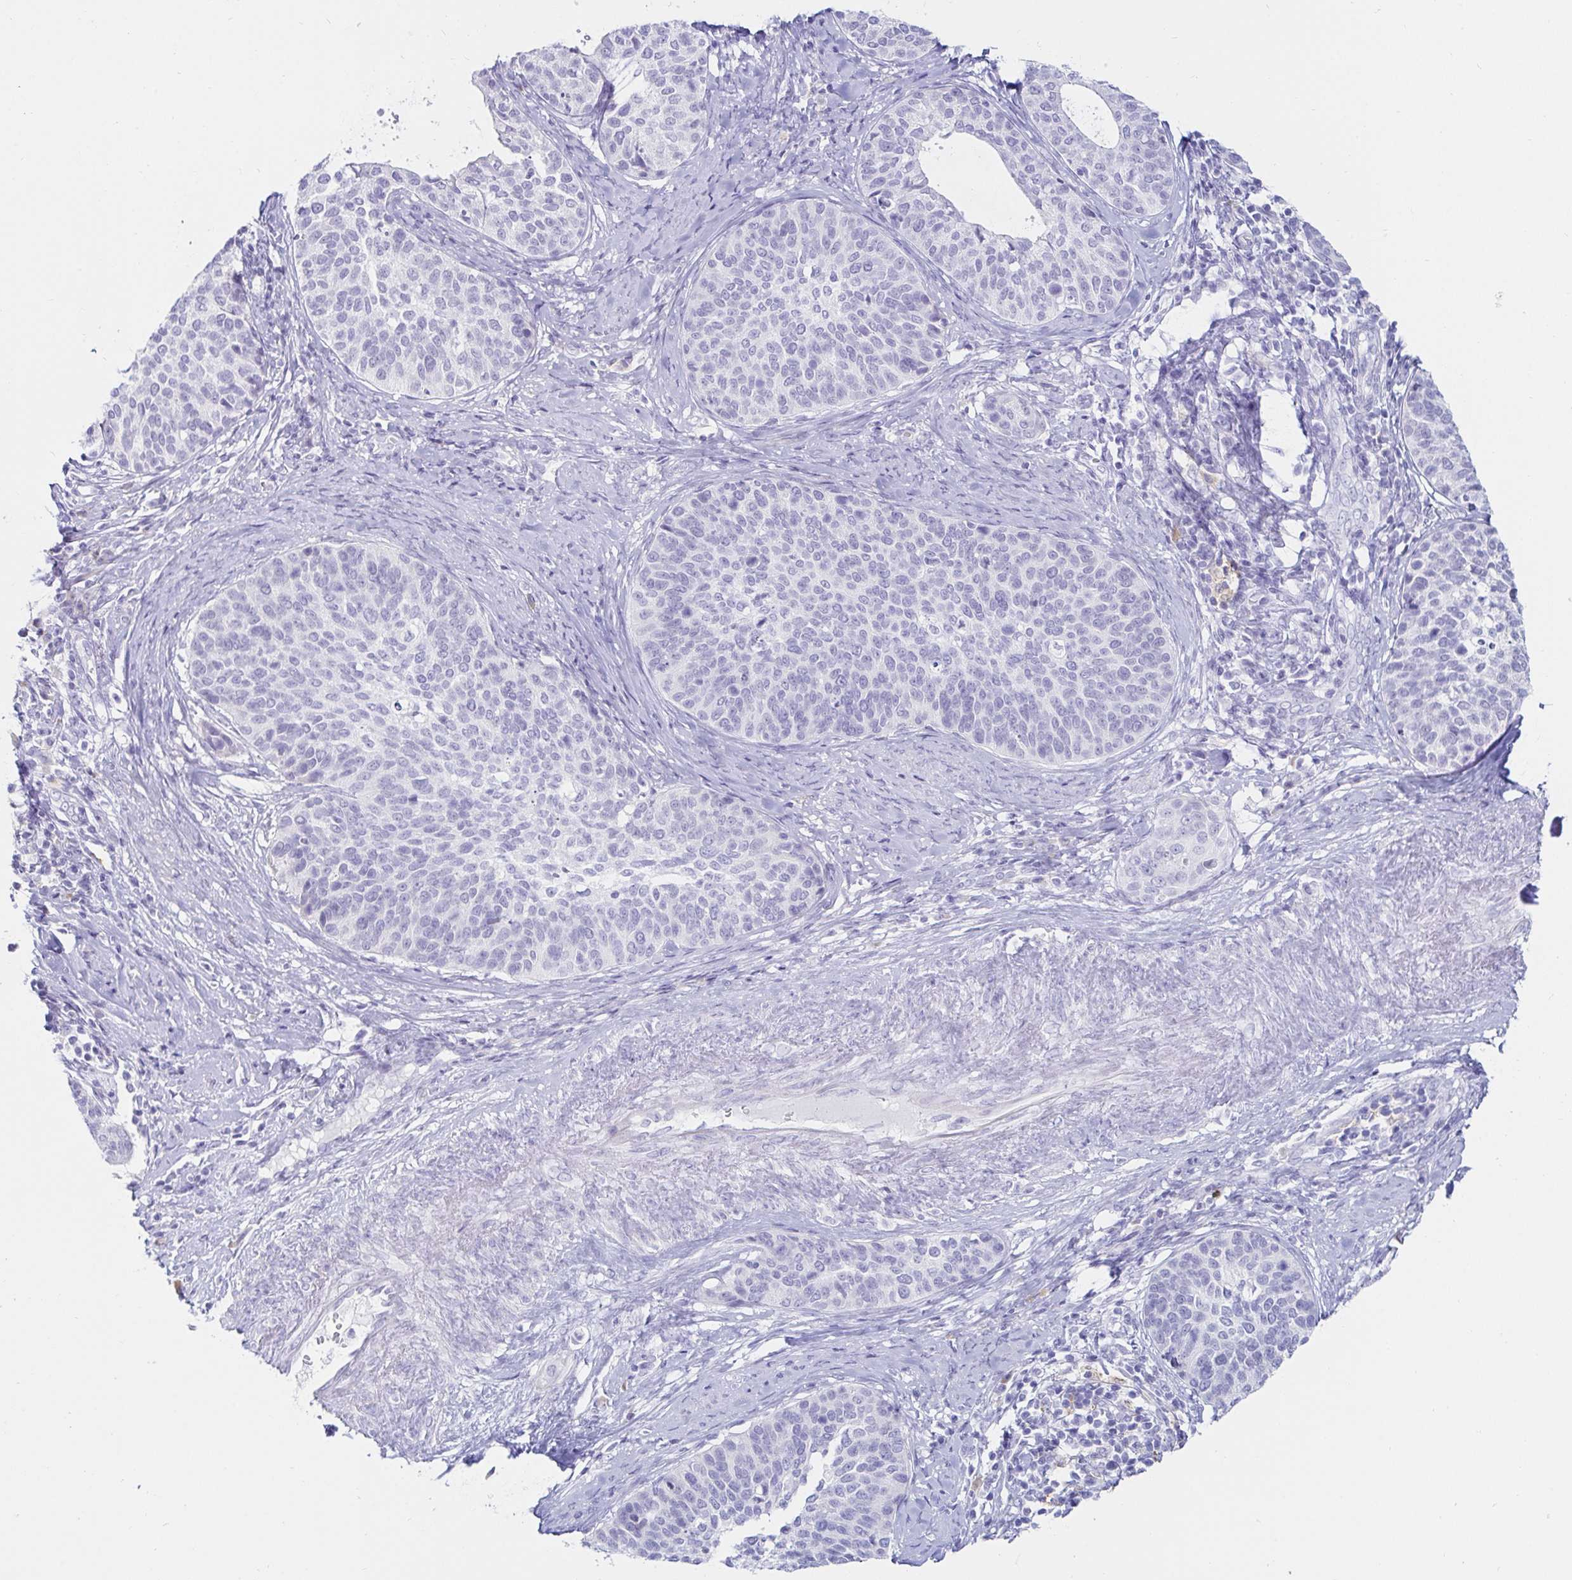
{"staining": {"intensity": "negative", "quantity": "none", "location": "none"}, "tissue": "cervical cancer", "cell_type": "Tumor cells", "image_type": "cancer", "snomed": [{"axis": "morphology", "description": "Squamous cell carcinoma, NOS"}, {"axis": "topography", "description": "Cervix"}], "caption": "Immunohistochemistry (IHC) image of neoplastic tissue: human cervical cancer (squamous cell carcinoma) stained with DAB (3,3'-diaminobenzidine) demonstrates no significant protein positivity in tumor cells.", "gene": "C4orf17", "patient": {"sex": "female", "age": 69}}